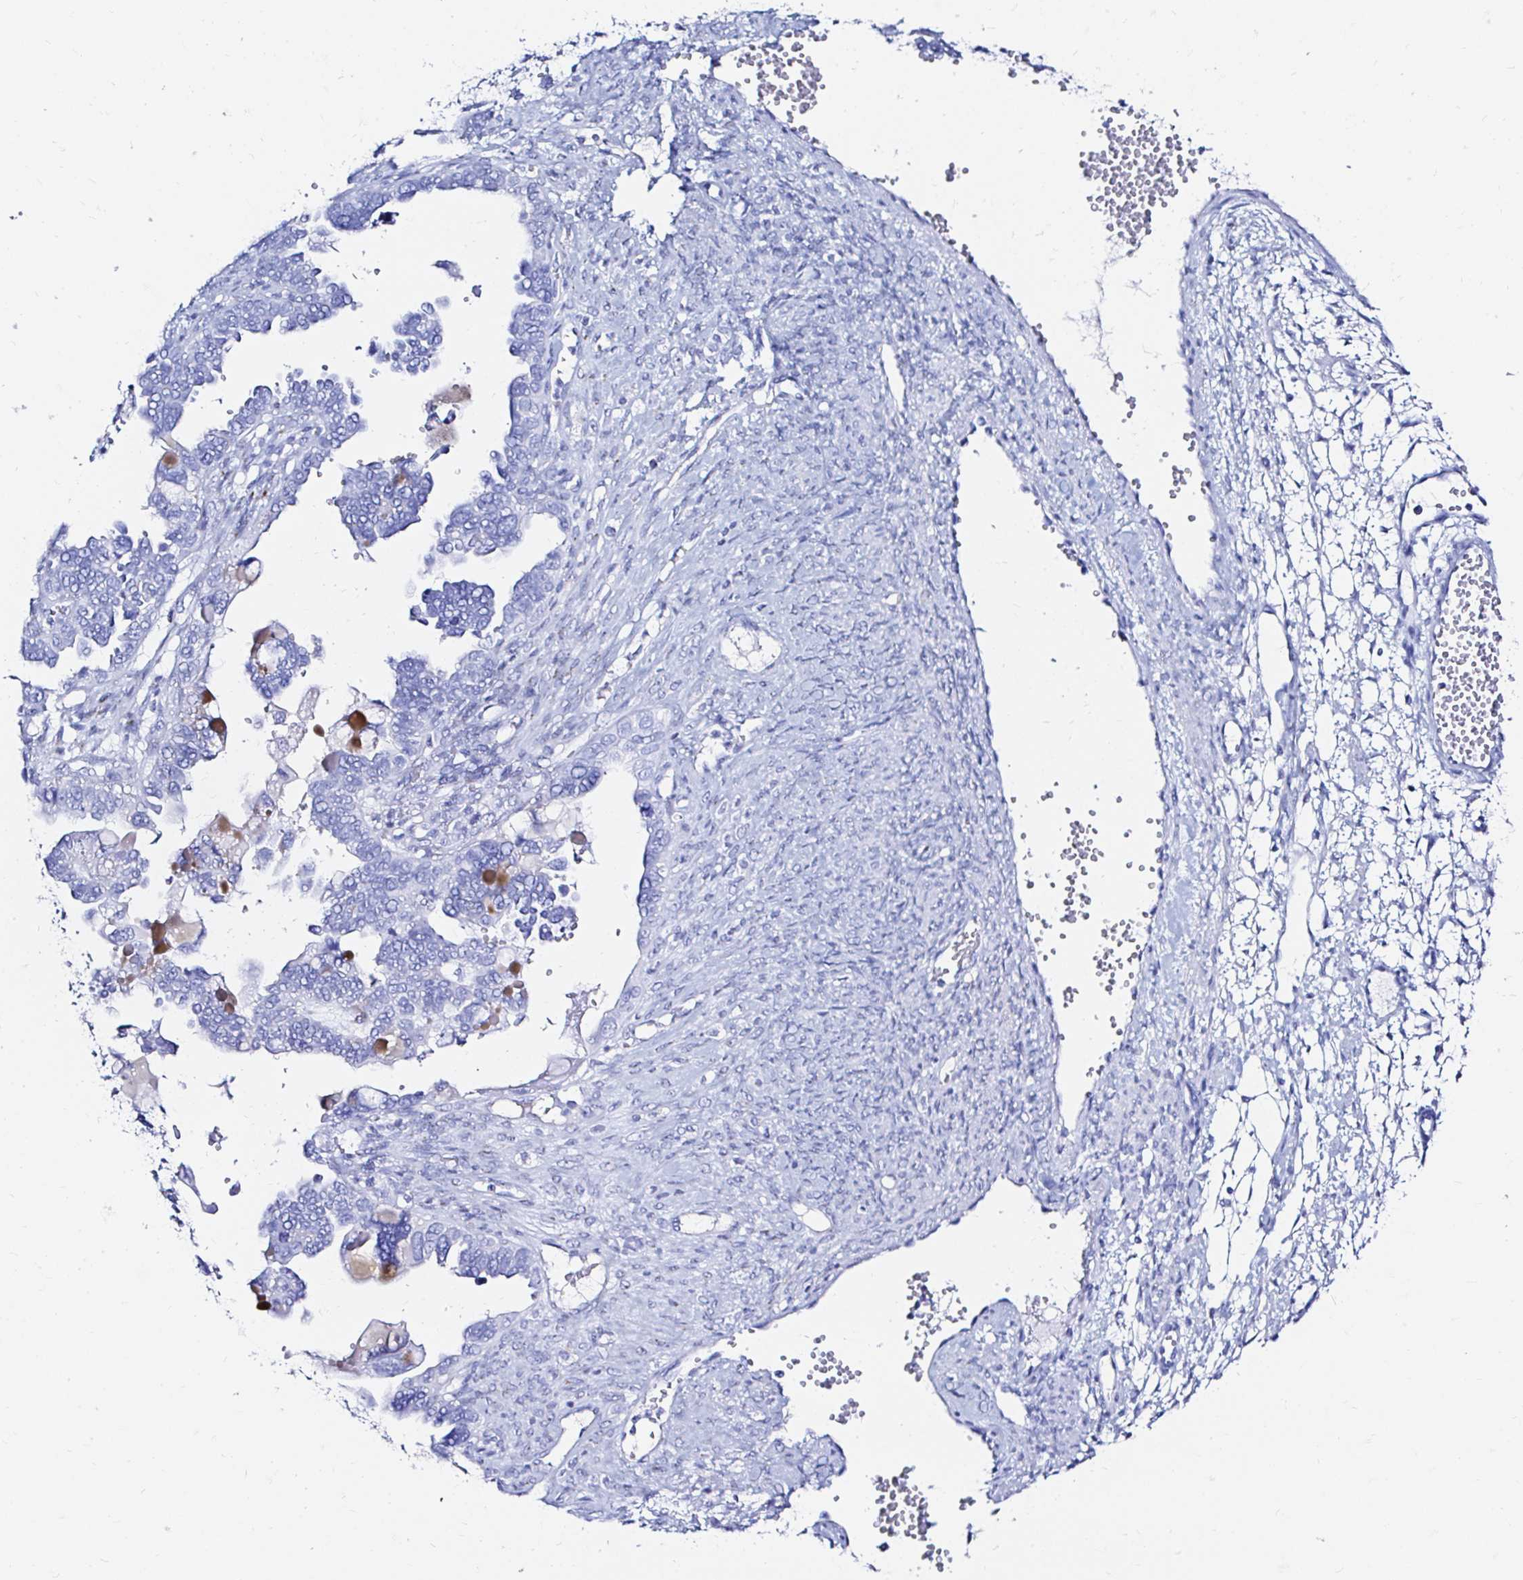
{"staining": {"intensity": "negative", "quantity": "none", "location": "none"}, "tissue": "ovarian cancer", "cell_type": "Tumor cells", "image_type": "cancer", "snomed": [{"axis": "morphology", "description": "Cystadenocarcinoma, serous, NOS"}, {"axis": "topography", "description": "Ovary"}], "caption": "This photomicrograph is of ovarian serous cystadenocarcinoma stained with IHC to label a protein in brown with the nuclei are counter-stained blue. There is no staining in tumor cells. The staining was performed using DAB to visualize the protein expression in brown, while the nuclei were stained in blue with hematoxylin (Magnification: 20x).", "gene": "ZNF432", "patient": {"sex": "female", "age": 51}}